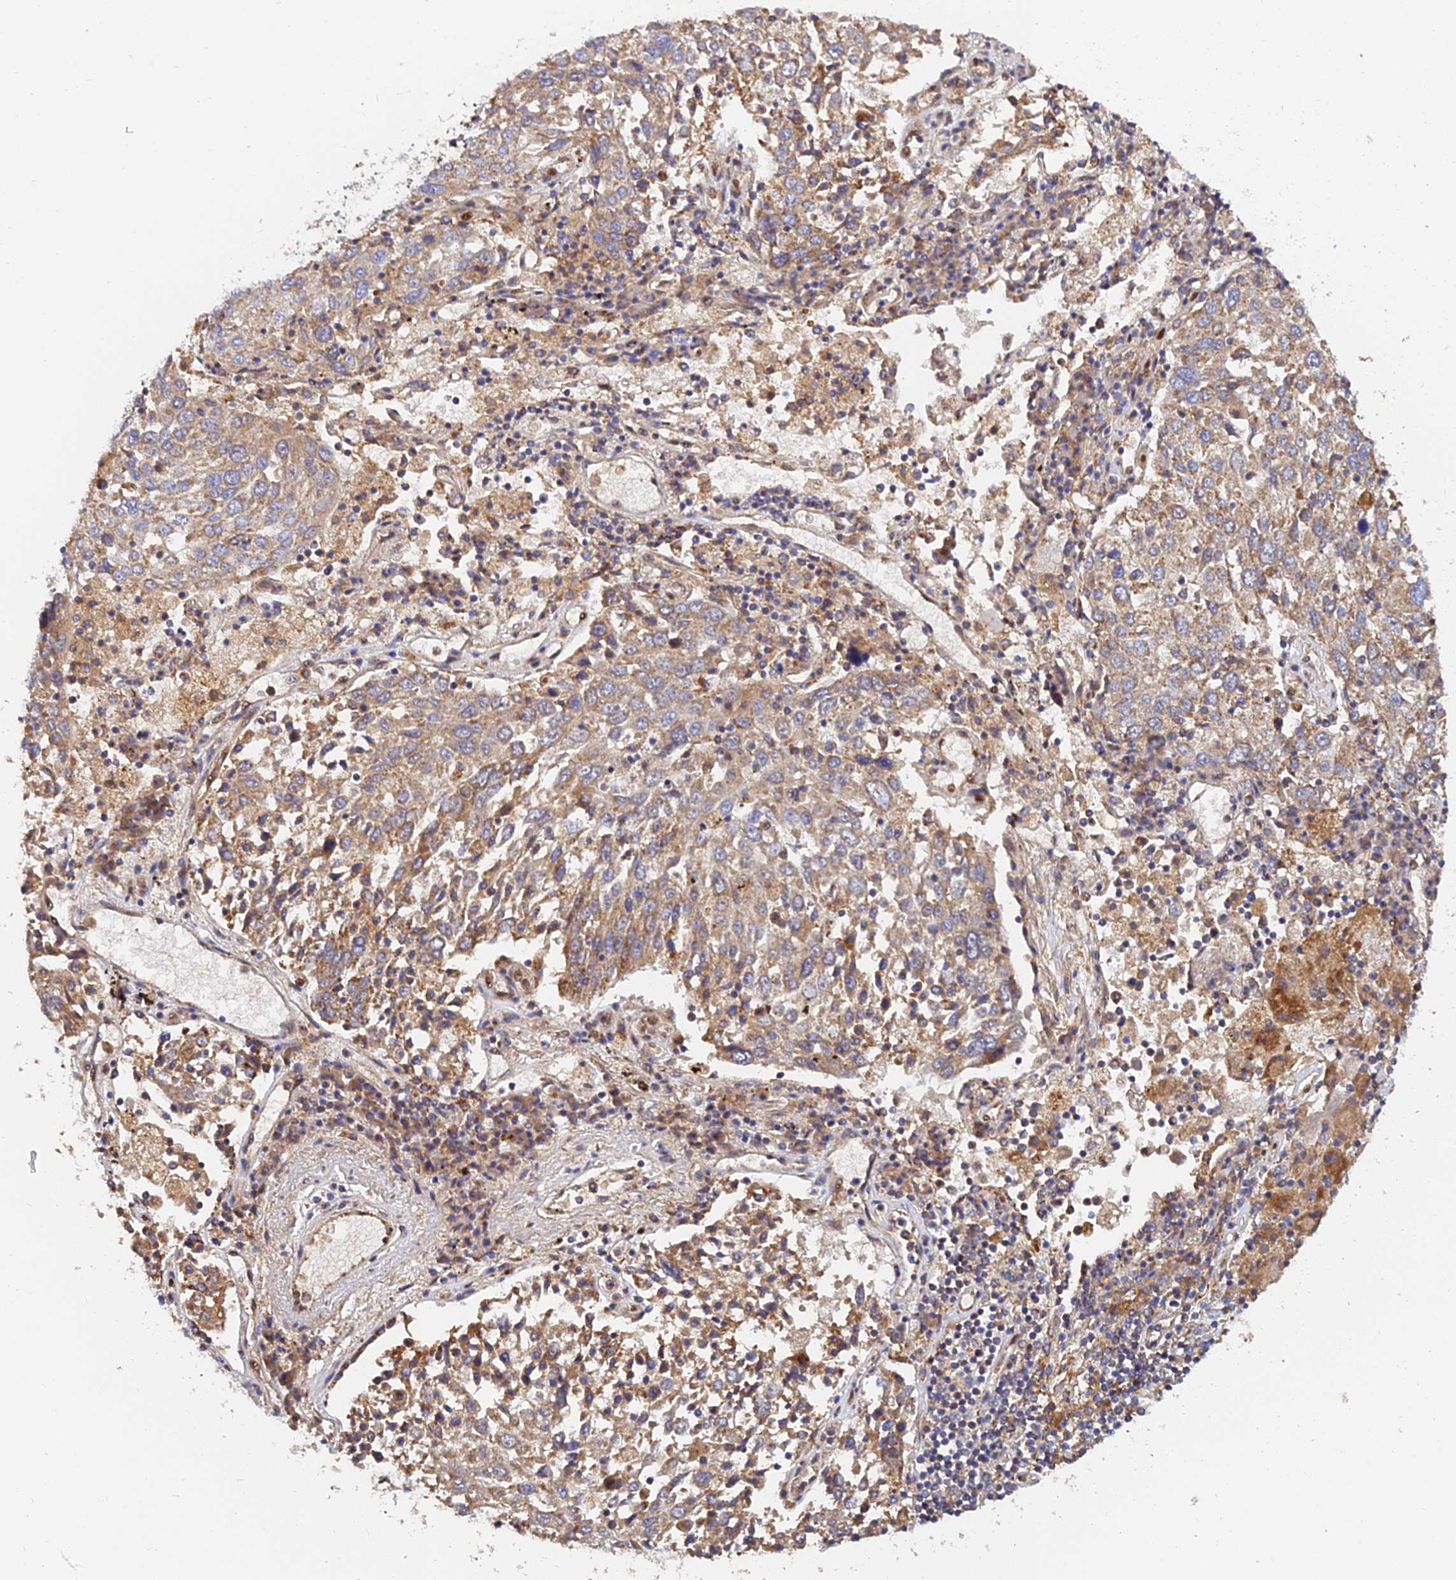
{"staining": {"intensity": "moderate", "quantity": ">75%", "location": "cytoplasmic/membranous"}, "tissue": "lung cancer", "cell_type": "Tumor cells", "image_type": "cancer", "snomed": [{"axis": "morphology", "description": "Squamous cell carcinoma, NOS"}, {"axis": "topography", "description": "Lung"}], "caption": "A brown stain shows moderate cytoplasmic/membranous expression of a protein in human lung cancer tumor cells. The staining was performed using DAB to visualize the protein expression in brown, while the nuclei were stained in blue with hematoxylin (Magnification: 20x).", "gene": "PODNL1", "patient": {"sex": "male", "age": 65}}